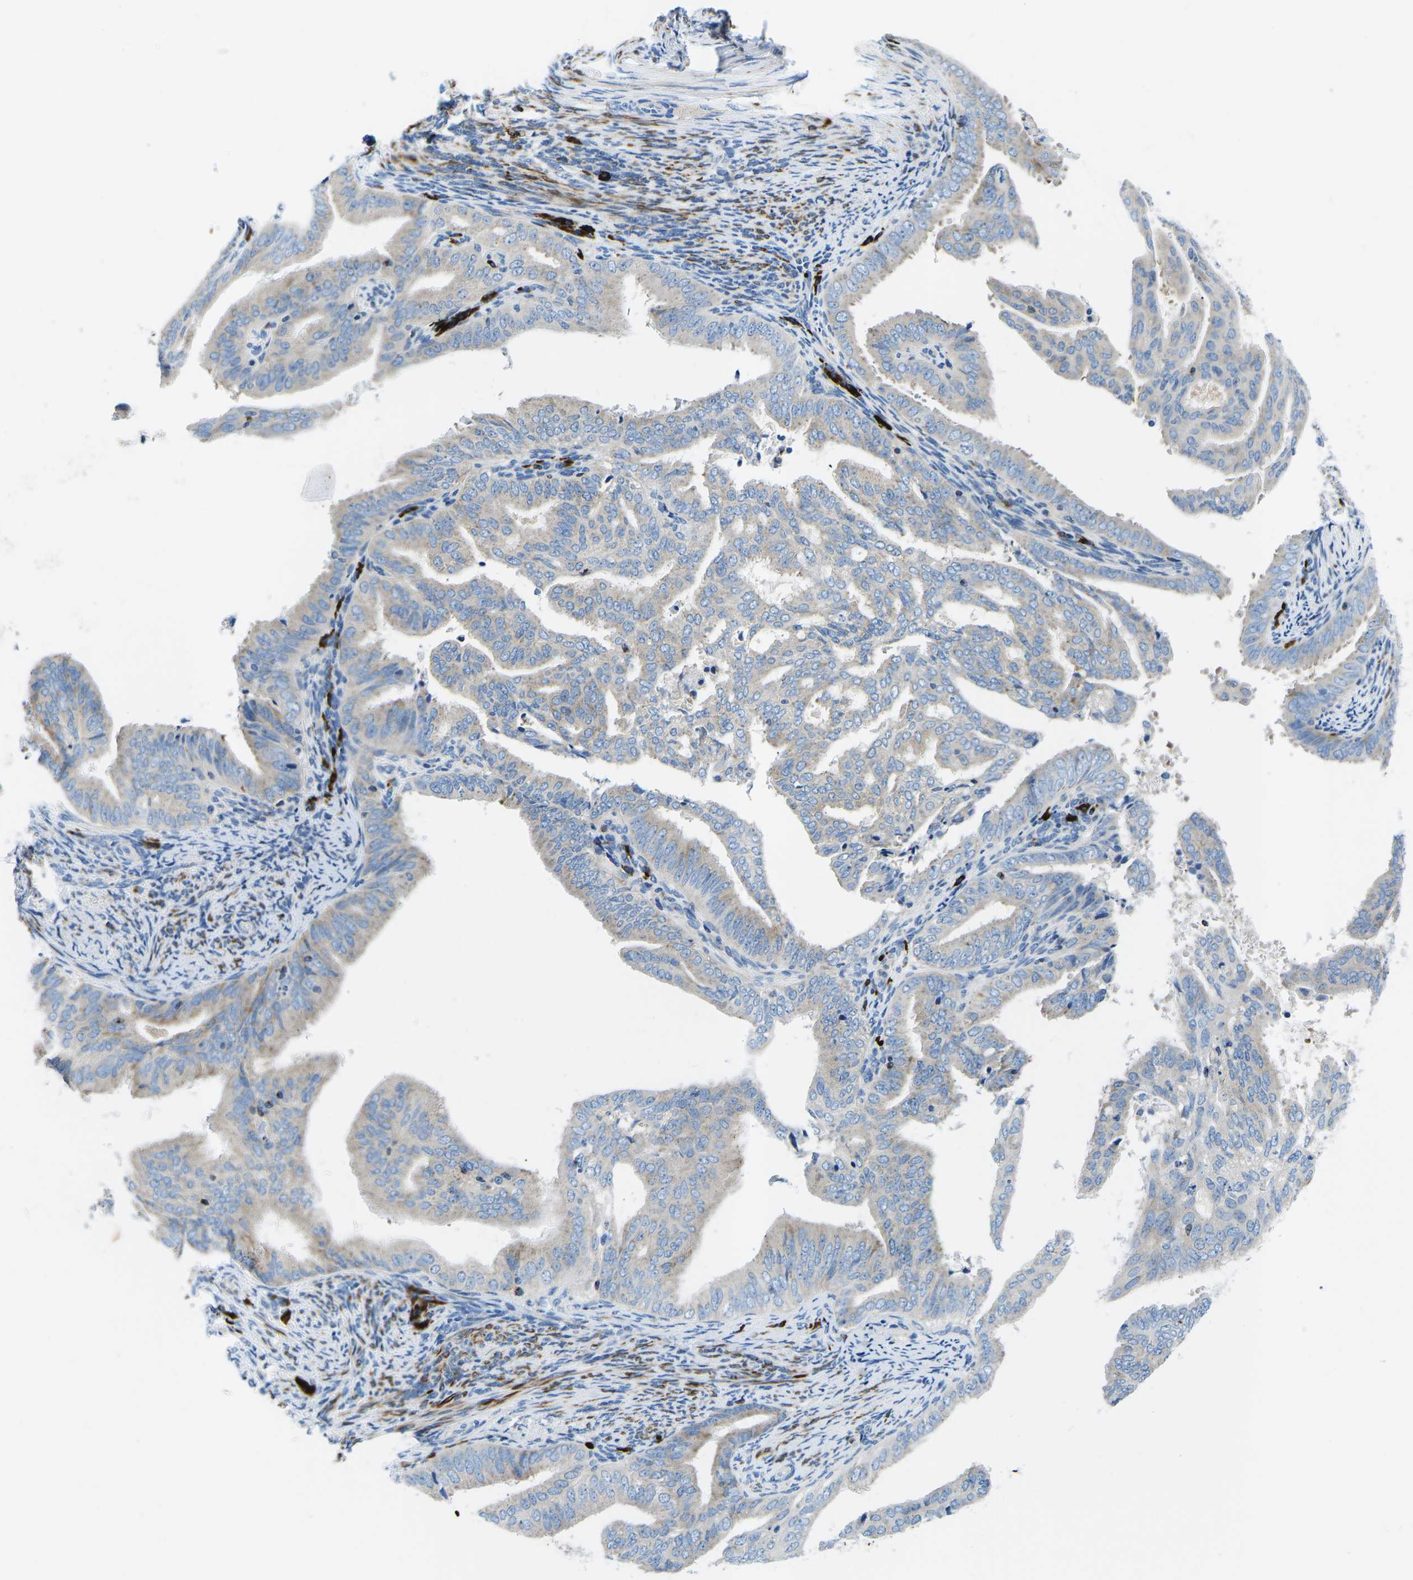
{"staining": {"intensity": "weak", "quantity": ">75%", "location": "cytoplasmic/membranous"}, "tissue": "endometrial cancer", "cell_type": "Tumor cells", "image_type": "cancer", "snomed": [{"axis": "morphology", "description": "Adenocarcinoma, NOS"}, {"axis": "topography", "description": "Endometrium"}], "caption": "Weak cytoplasmic/membranous expression is appreciated in approximately >75% of tumor cells in endometrial cancer.", "gene": "MC4R", "patient": {"sex": "female", "age": 58}}